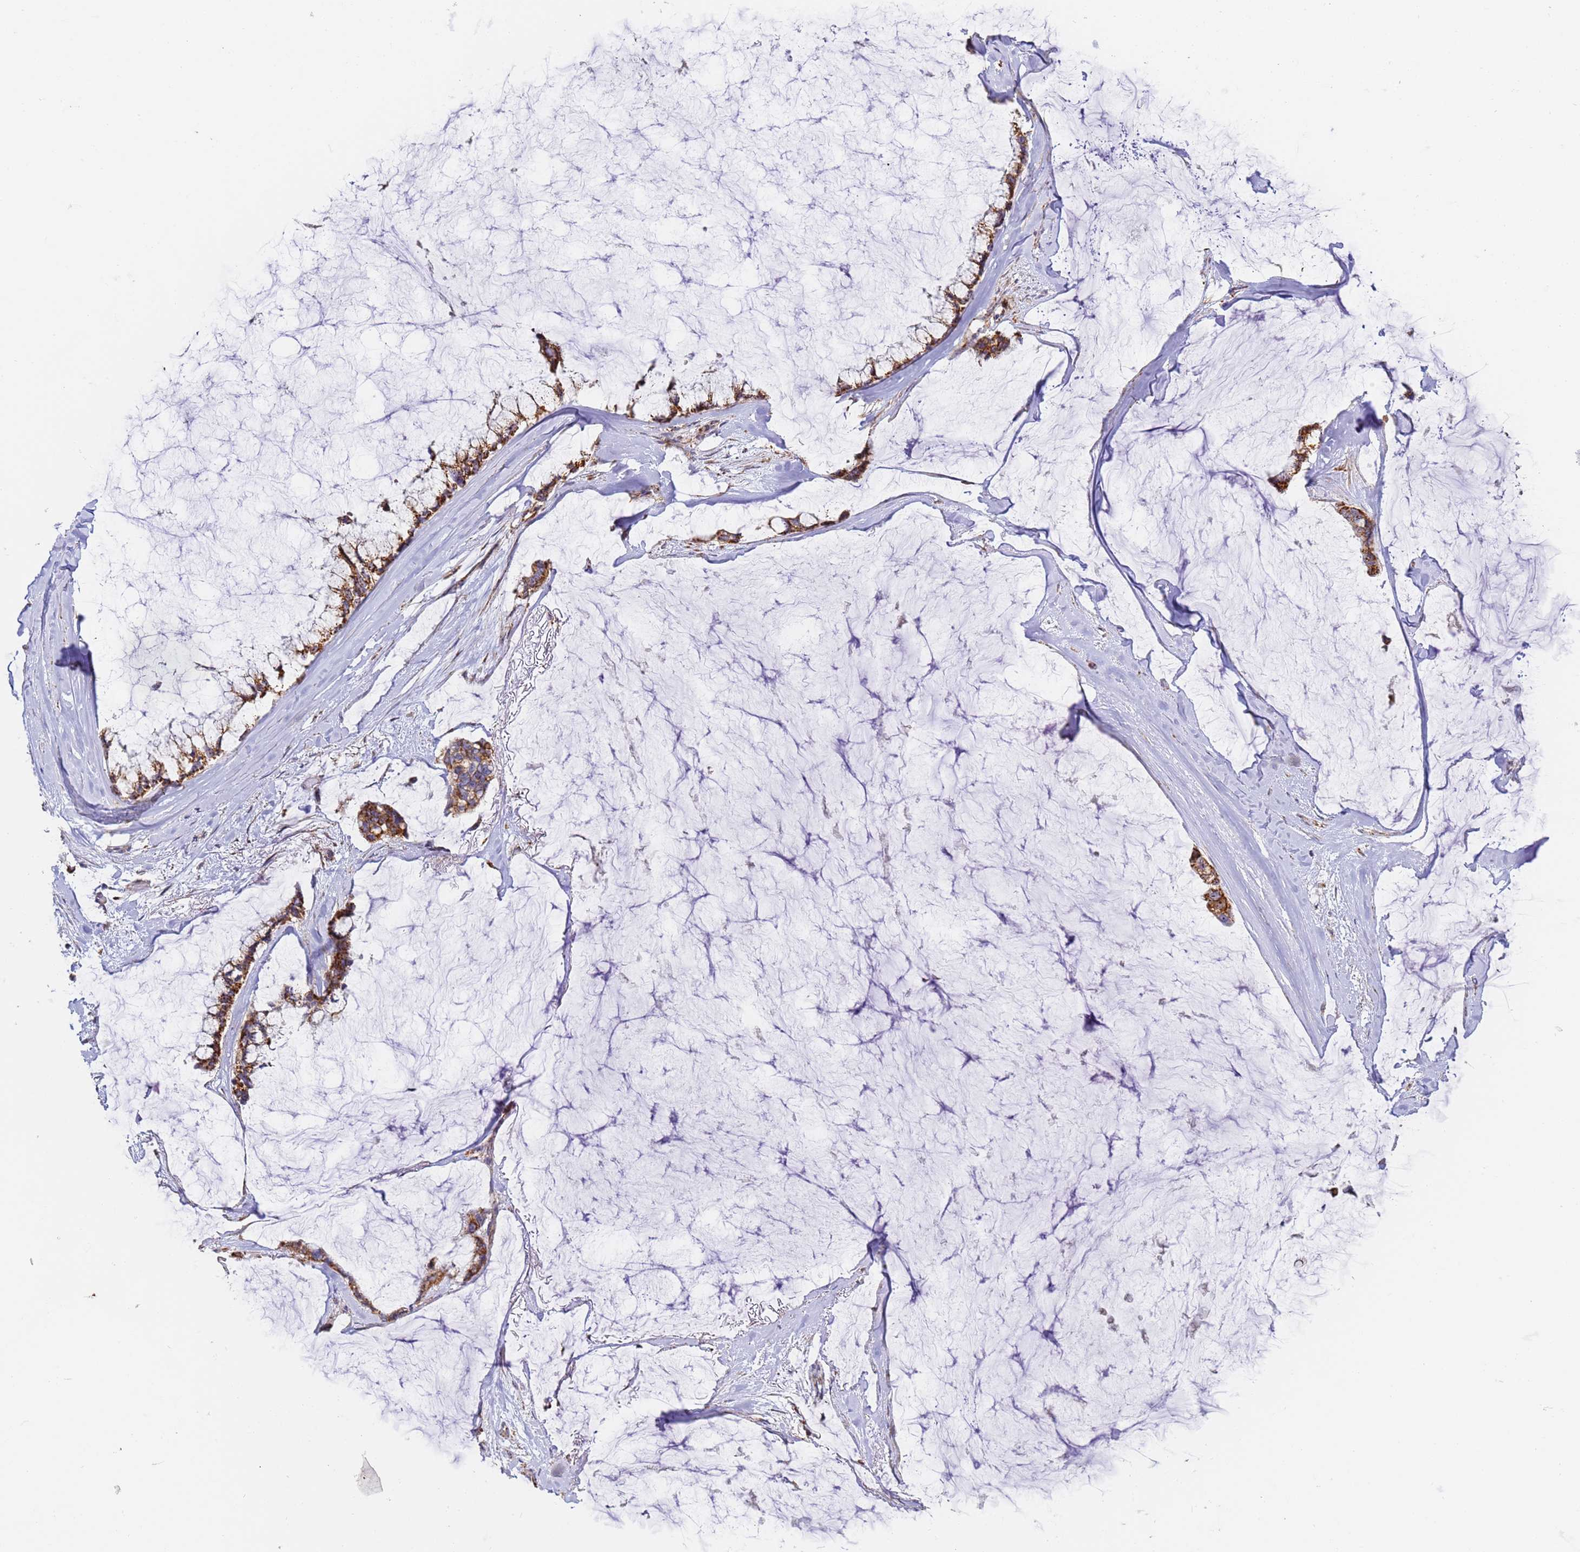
{"staining": {"intensity": "moderate", "quantity": ">75%", "location": "cytoplasmic/membranous"}, "tissue": "ovarian cancer", "cell_type": "Tumor cells", "image_type": "cancer", "snomed": [{"axis": "morphology", "description": "Cystadenocarcinoma, mucinous, NOS"}, {"axis": "topography", "description": "Ovary"}], "caption": "Ovarian cancer was stained to show a protein in brown. There is medium levels of moderate cytoplasmic/membranous positivity in approximately >75% of tumor cells. The protein of interest is stained brown, and the nuclei are stained in blue (DAB (3,3'-diaminobenzidine) IHC with brightfield microscopy, high magnification).", "gene": "FRG2C", "patient": {"sex": "female", "age": 39}}